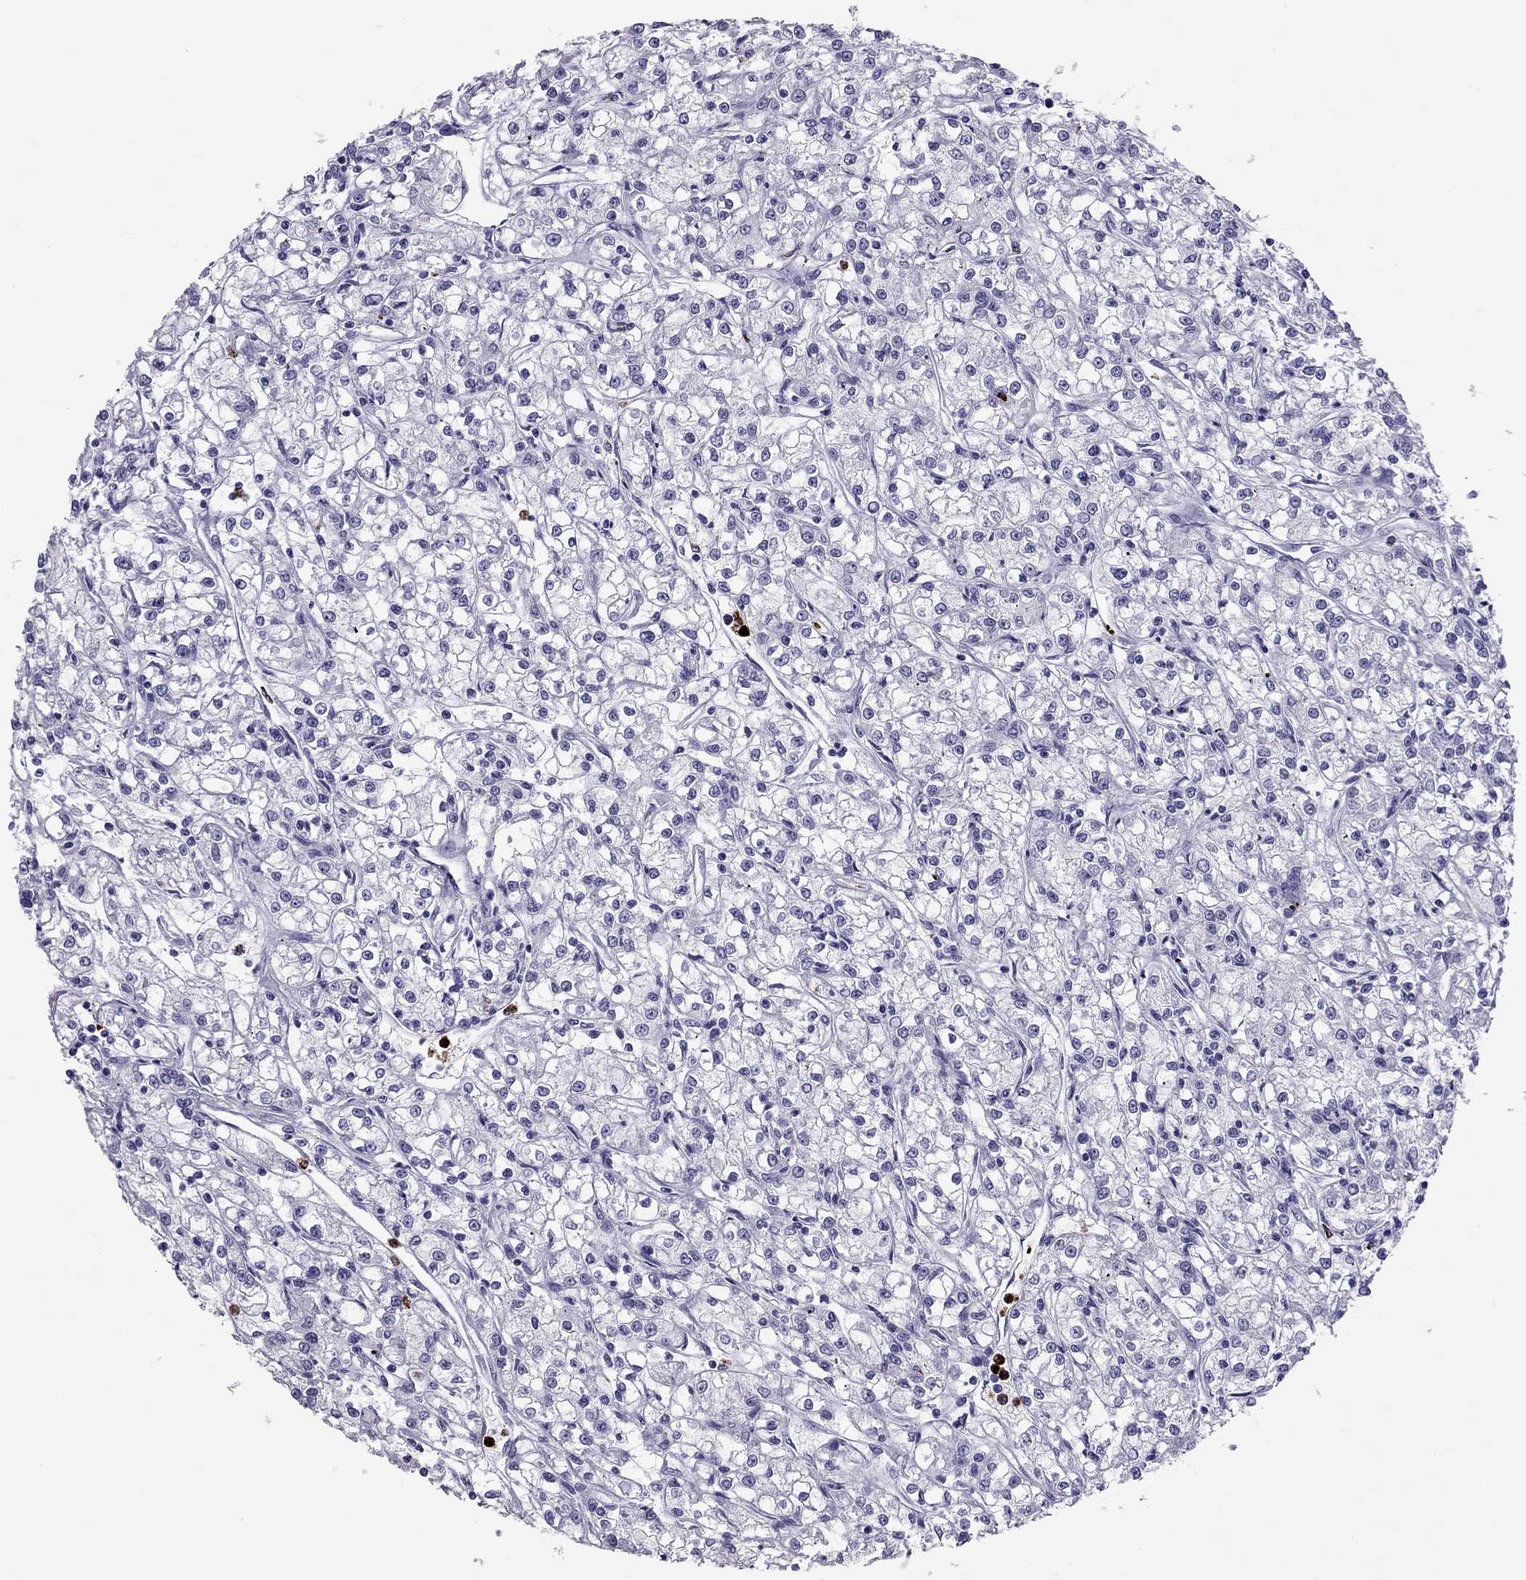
{"staining": {"intensity": "negative", "quantity": "none", "location": "none"}, "tissue": "renal cancer", "cell_type": "Tumor cells", "image_type": "cancer", "snomed": [{"axis": "morphology", "description": "Adenocarcinoma, NOS"}, {"axis": "topography", "description": "Kidney"}], "caption": "High magnification brightfield microscopy of adenocarcinoma (renal) stained with DAB (brown) and counterstained with hematoxylin (blue): tumor cells show no significant positivity.", "gene": "CCL27", "patient": {"sex": "female", "age": 59}}